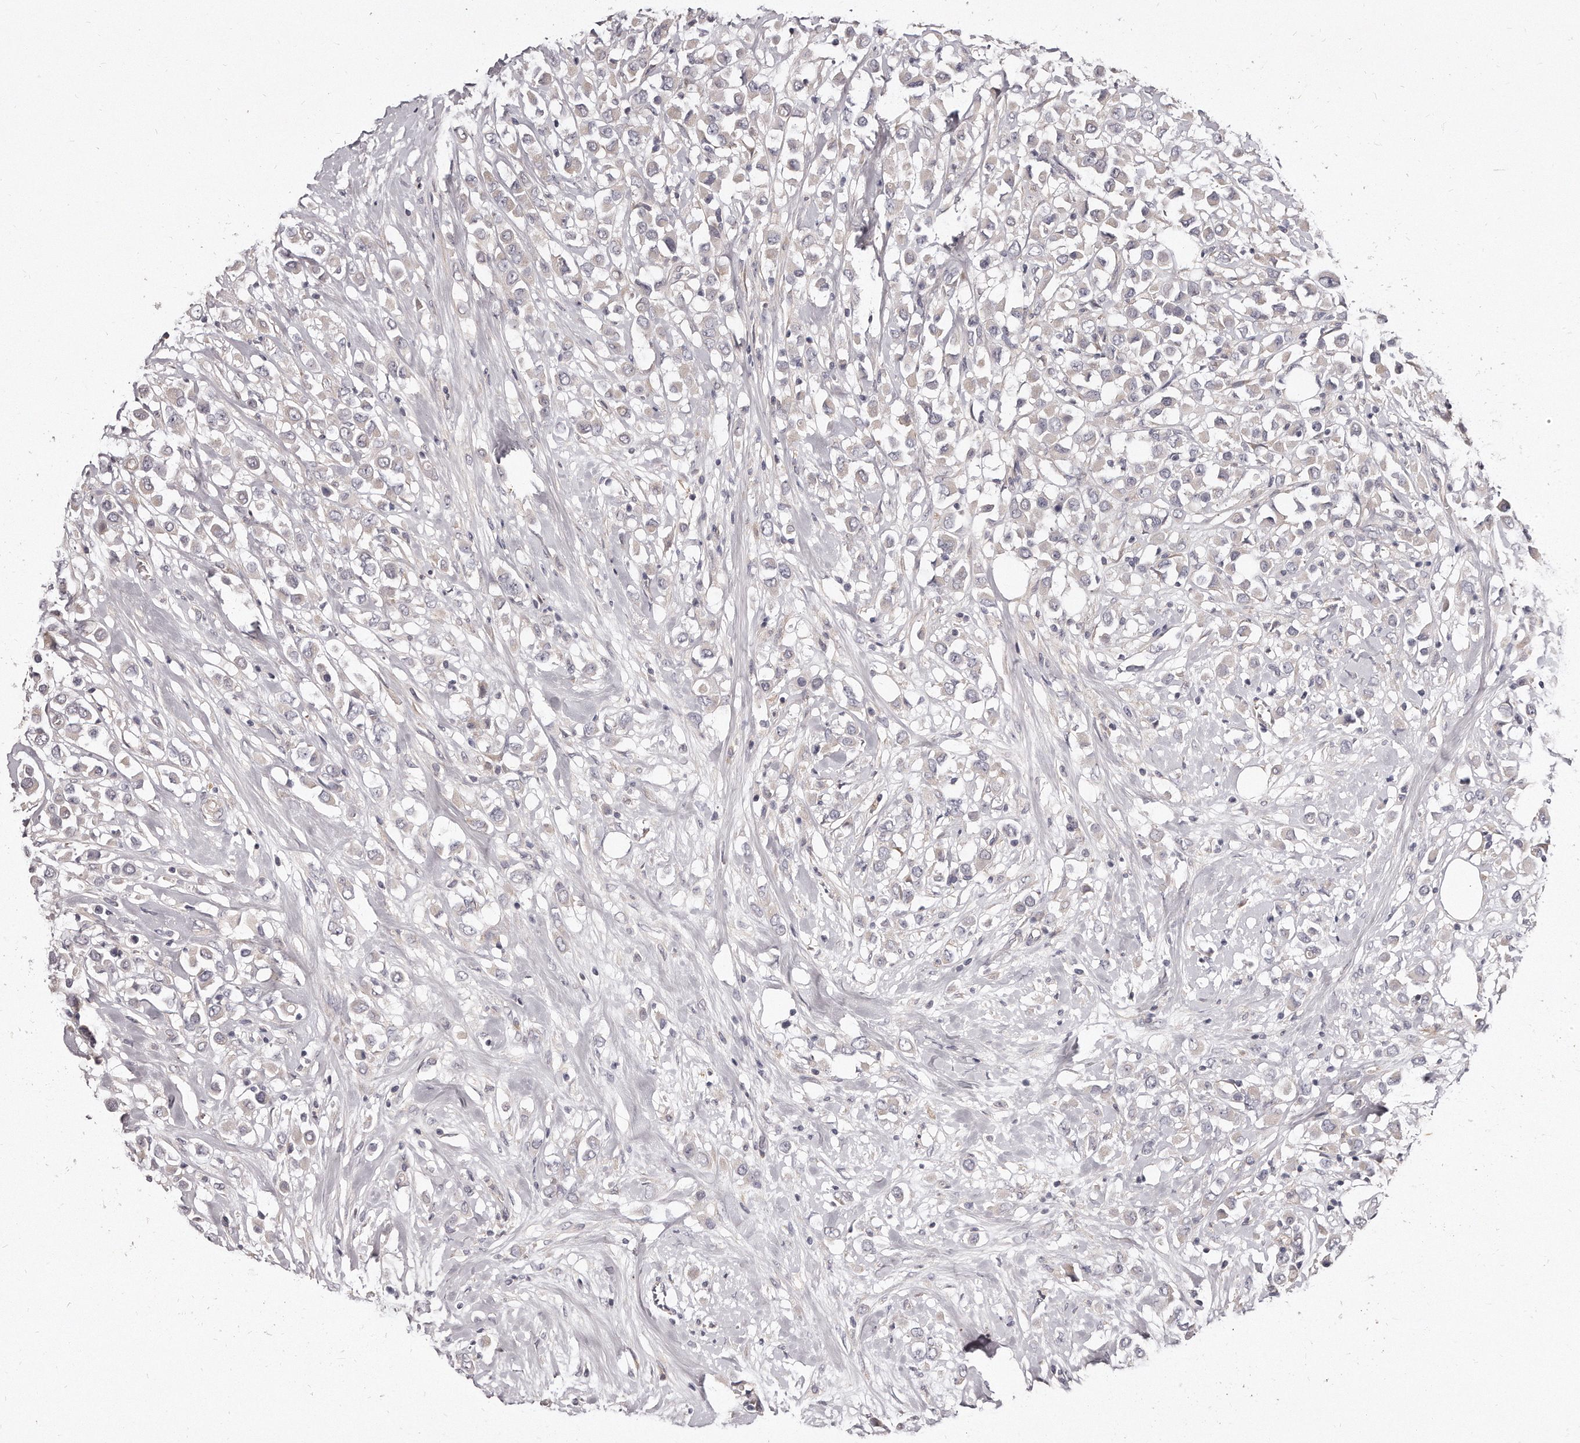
{"staining": {"intensity": "negative", "quantity": "none", "location": "none"}, "tissue": "breast cancer", "cell_type": "Tumor cells", "image_type": "cancer", "snomed": [{"axis": "morphology", "description": "Duct carcinoma"}, {"axis": "topography", "description": "Breast"}], "caption": "Immunohistochemistry (IHC) histopathology image of human infiltrating ductal carcinoma (breast) stained for a protein (brown), which demonstrates no staining in tumor cells. (Stains: DAB (3,3'-diaminobenzidine) immunohistochemistry with hematoxylin counter stain, Microscopy: brightfield microscopy at high magnification).", "gene": "TTLL4", "patient": {"sex": "female", "age": 61}}